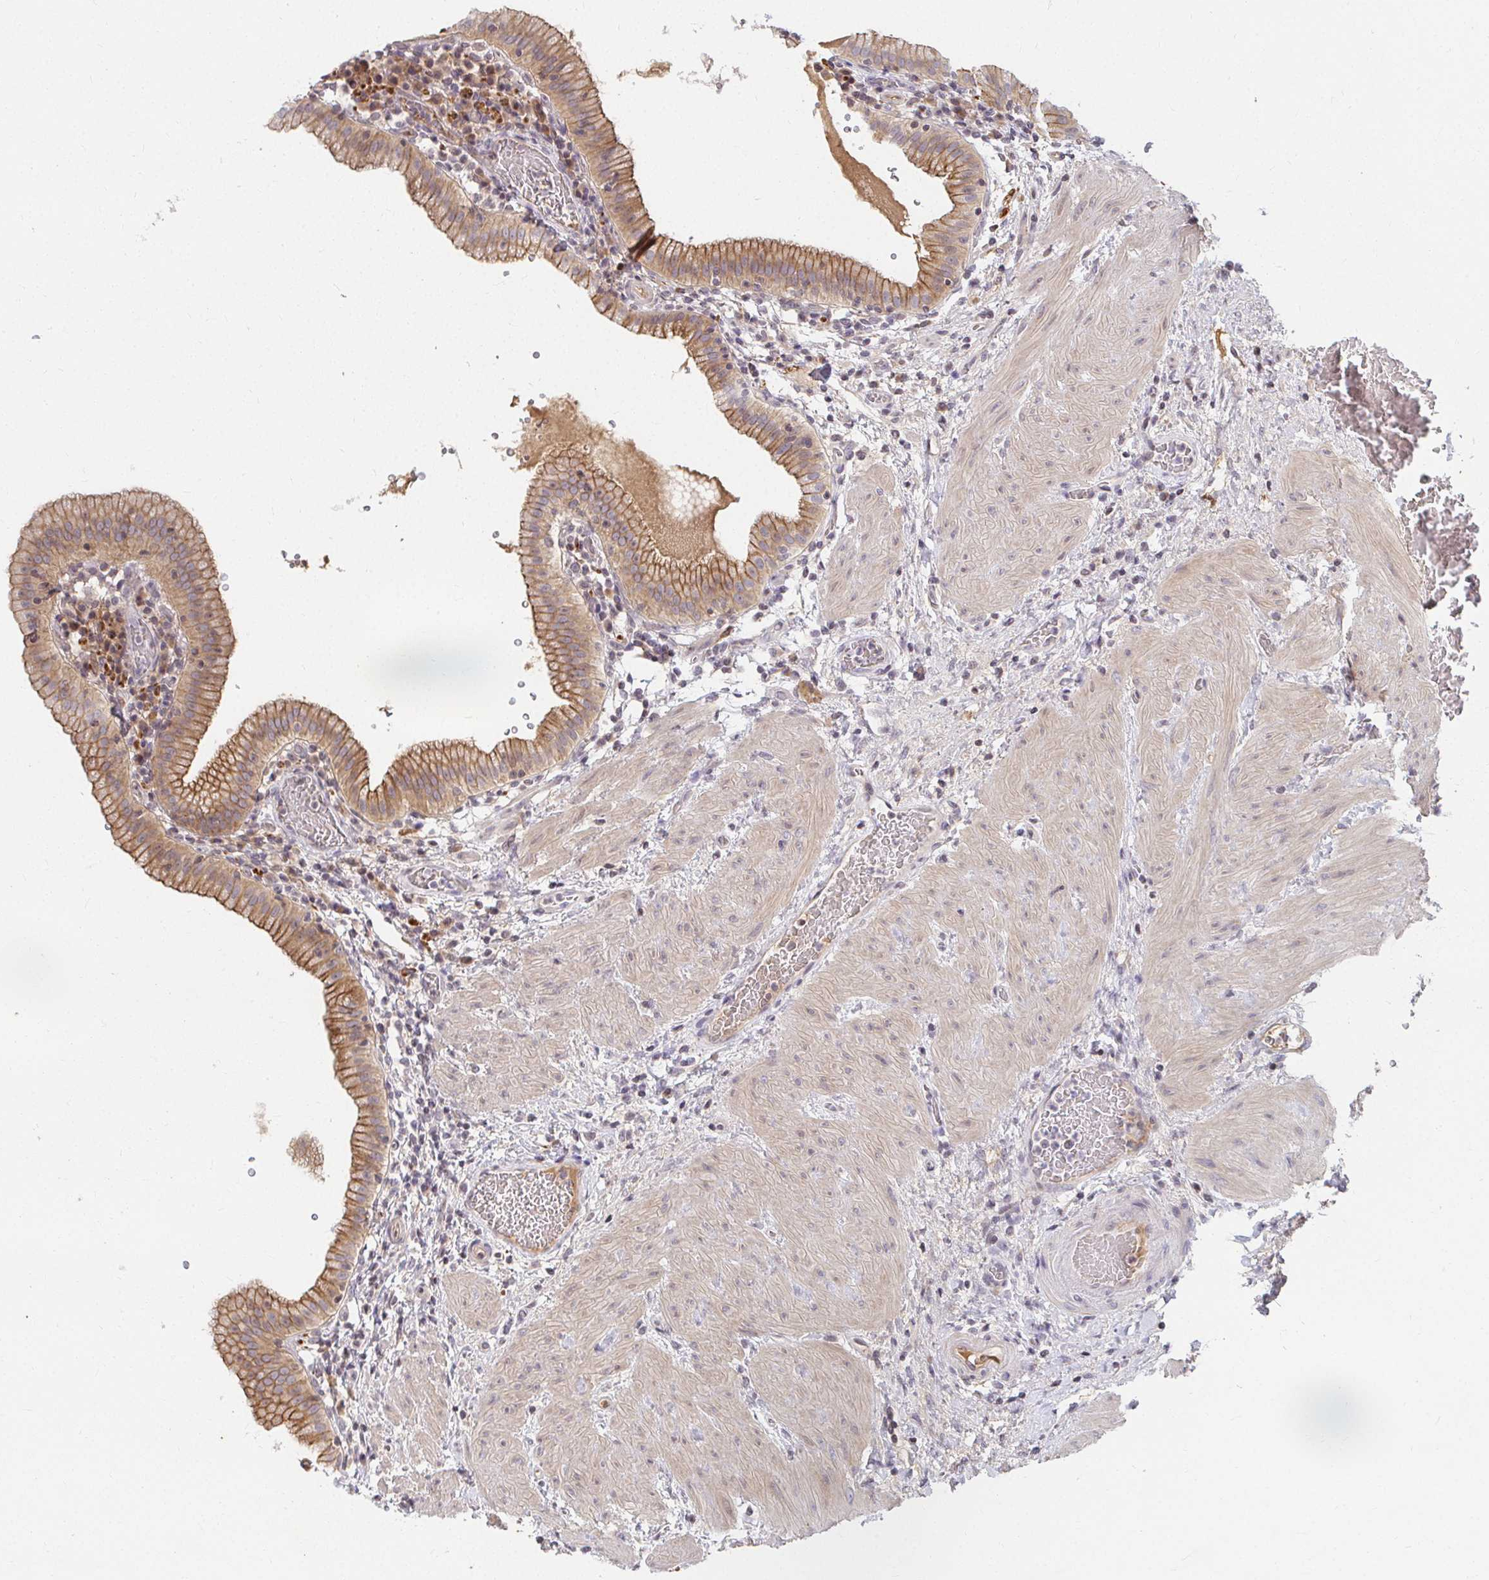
{"staining": {"intensity": "moderate", "quantity": ">75%", "location": "cytoplasmic/membranous"}, "tissue": "gallbladder", "cell_type": "Glandular cells", "image_type": "normal", "snomed": [{"axis": "morphology", "description": "Normal tissue, NOS"}, {"axis": "topography", "description": "Gallbladder"}], "caption": "This micrograph displays immunohistochemistry (IHC) staining of normal human gallbladder, with medium moderate cytoplasmic/membranous staining in approximately >75% of glandular cells.", "gene": "ANK3", "patient": {"sex": "male", "age": 26}}